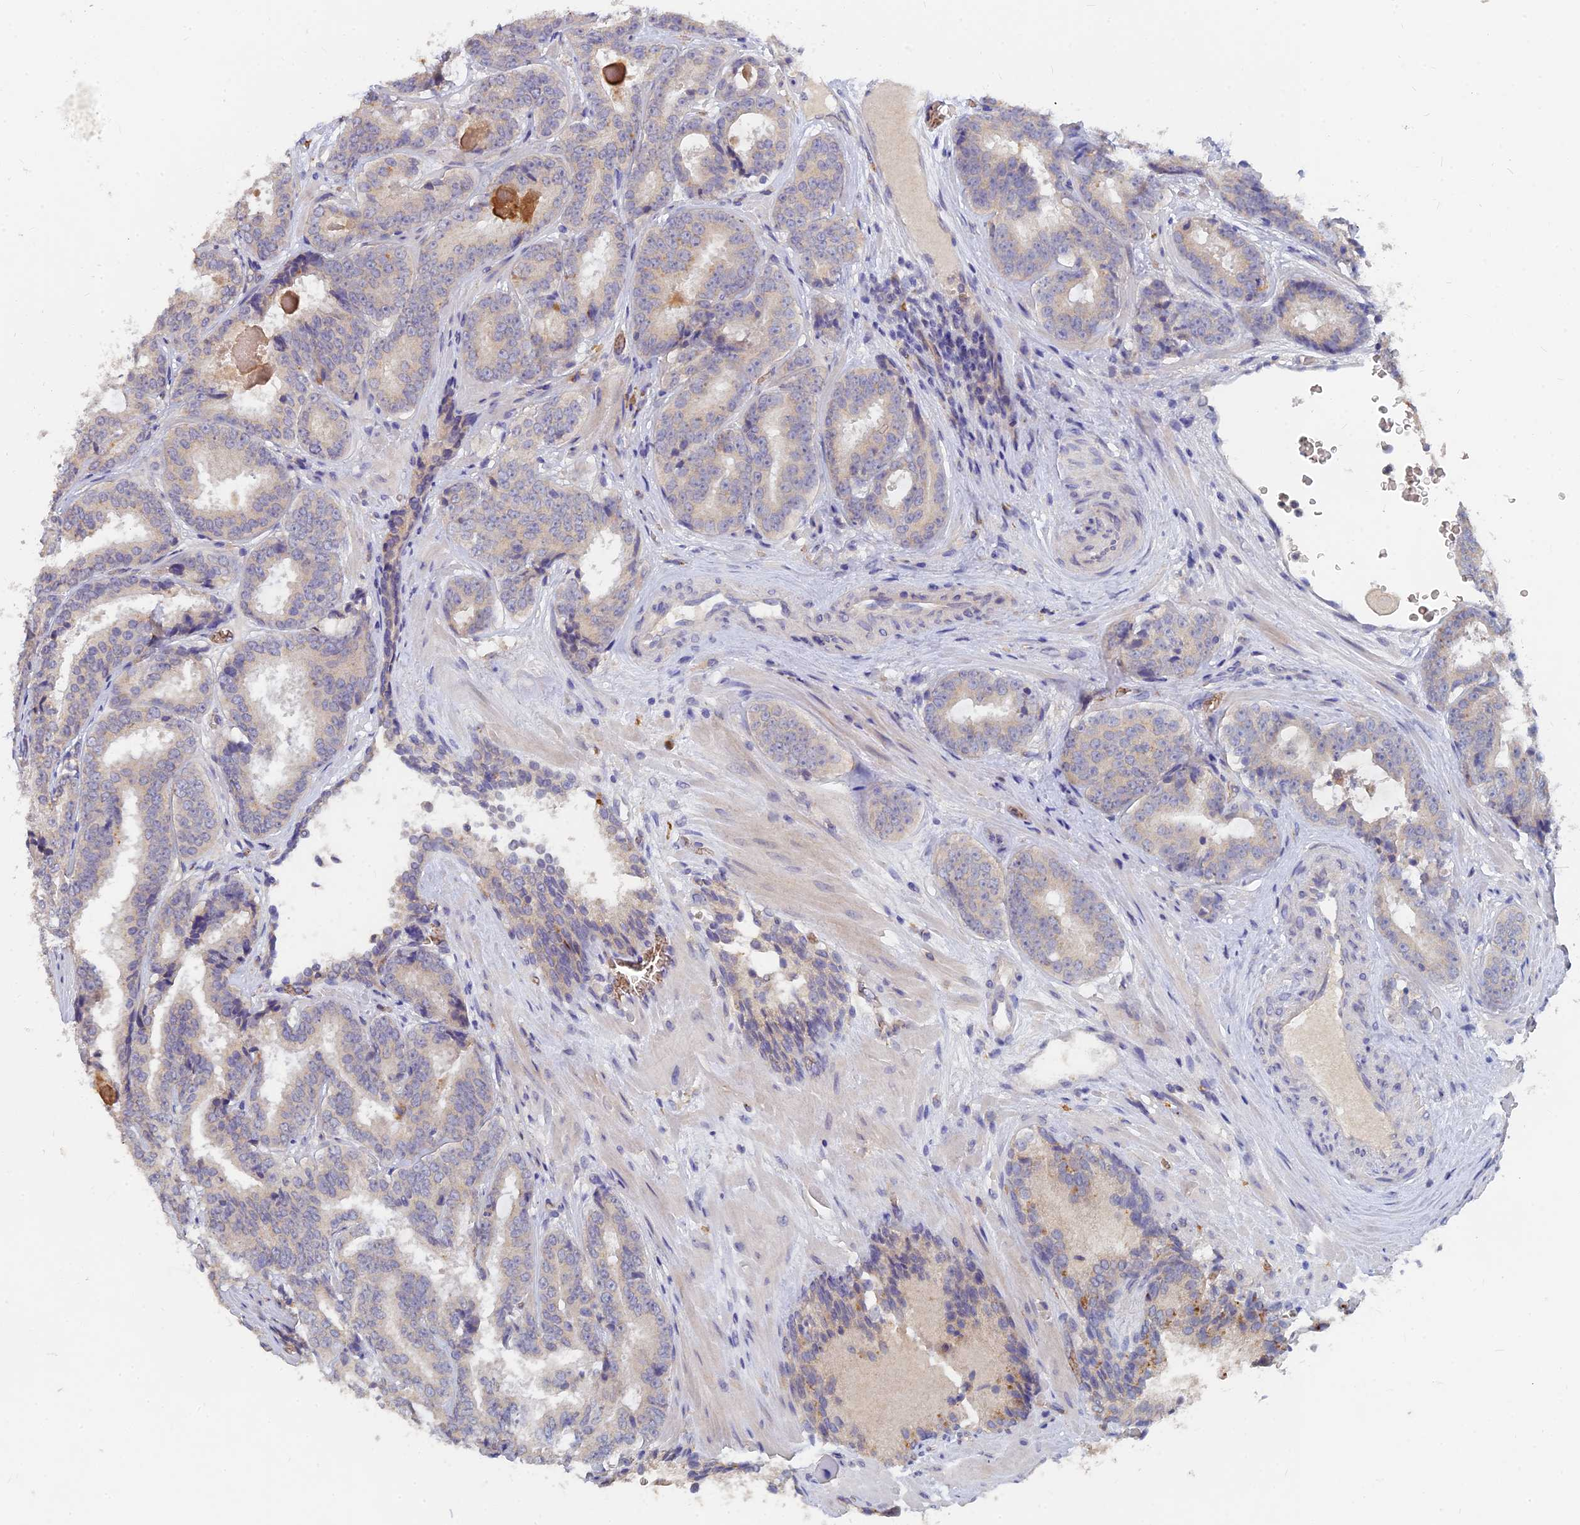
{"staining": {"intensity": "weak", "quantity": "<25%", "location": "cytoplasmic/membranous"}, "tissue": "prostate cancer", "cell_type": "Tumor cells", "image_type": "cancer", "snomed": [{"axis": "morphology", "description": "Adenocarcinoma, High grade"}, {"axis": "topography", "description": "Prostate"}], "caption": "Immunohistochemistry photomicrograph of neoplastic tissue: human adenocarcinoma (high-grade) (prostate) stained with DAB shows no significant protein expression in tumor cells. (DAB (3,3'-diaminobenzidine) IHC with hematoxylin counter stain).", "gene": "ARRDC1", "patient": {"sex": "male", "age": 57}}